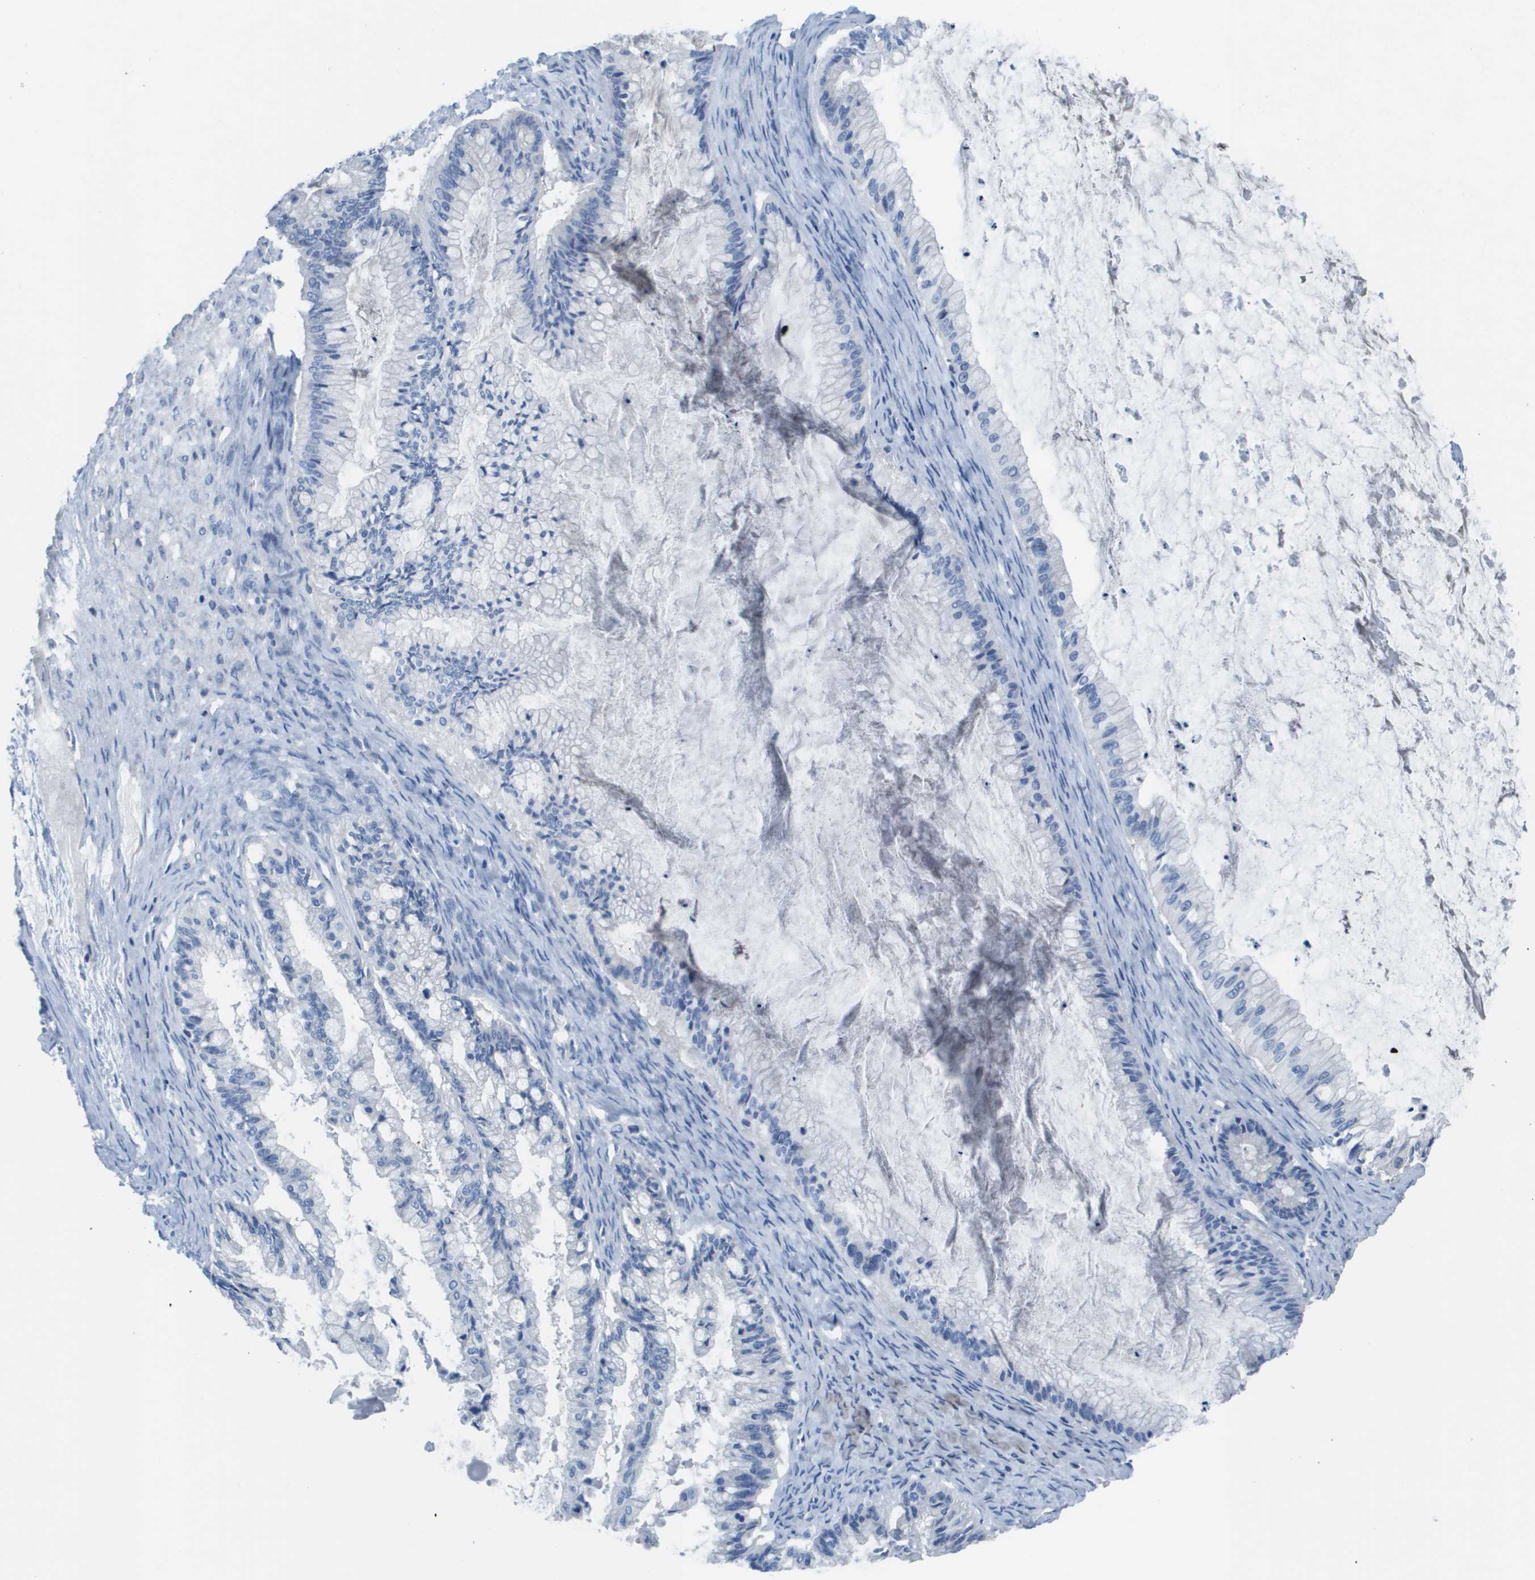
{"staining": {"intensity": "negative", "quantity": "none", "location": "none"}, "tissue": "ovarian cancer", "cell_type": "Tumor cells", "image_type": "cancer", "snomed": [{"axis": "morphology", "description": "Cystadenocarcinoma, mucinous, NOS"}, {"axis": "topography", "description": "Ovary"}], "caption": "There is no significant expression in tumor cells of ovarian cancer.", "gene": "NCS1", "patient": {"sex": "female", "age": 57}}